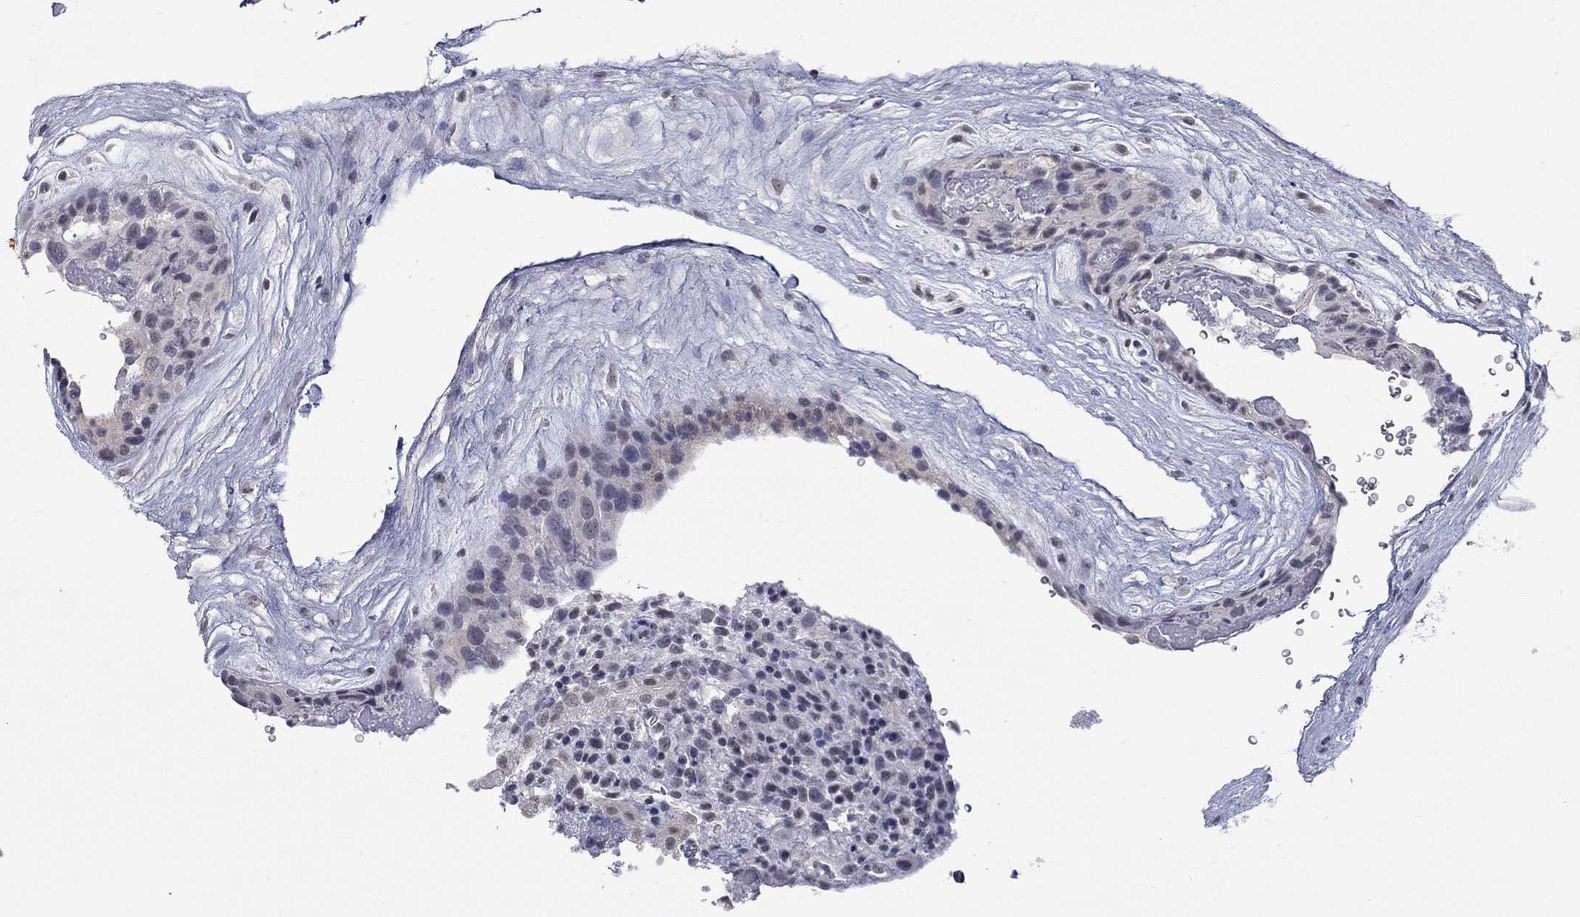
{"staining": {"intensity": "negative", "quantity": "none", "location": "none"}, "tissue": "placenta", "cell_type": "Decidual cells", "image_type": "normal", "snomed": [{"axis": "morphology", "description": "Normal tissue, NOS"}, {"axis": "topography", "description": "Placenta"}], "caption": "This is a histopathology image of immunohistochemistry (IHC) staining of normal placenta, which shows no staining in decidual cells. The staining was performed using DAB (3,3'-diaminobenzidine) to visualize the protein expression in brown, while the nuclei were stained in blue with hematoxylin (Magnification: 20x).", "gene": "TMEM143", "patient": {"sex": "female", "age": 19}}